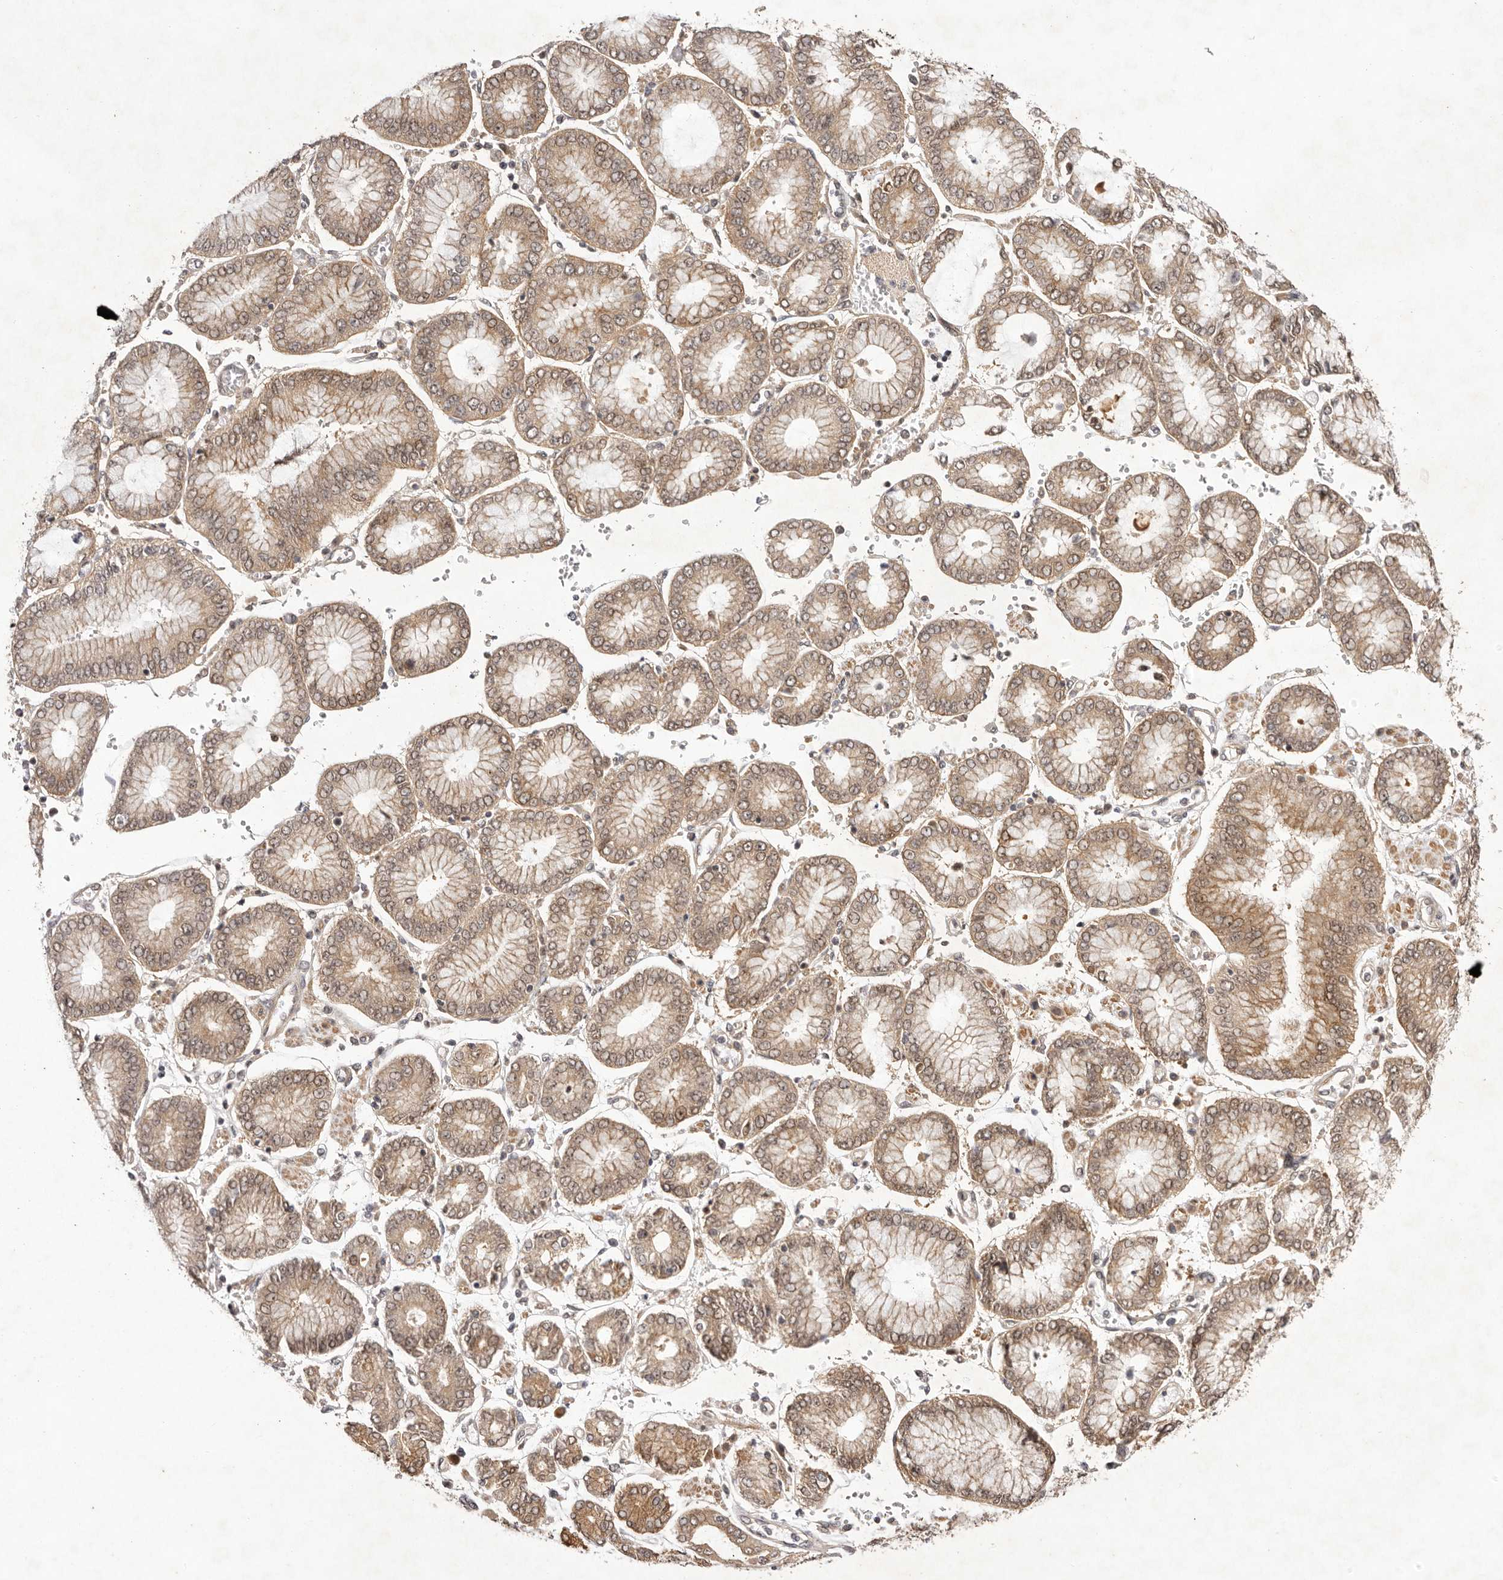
{"staining": {"intensity": "moderate", "quantity": ">75%", "location": "cytoplasmic/membranous,nuclear"}, "tissue": "stomach cancer", "cell_type": "Tumor cells", "image_type": "cancer", "snomed": [{"axis": "morphology", "description": "Adenocarcinoma, NOS"}, {"axis": "topography", "description": "Stomach"}], "caption": "This is a micrograph of immunohistochemistry (IHC) staining of stomach cancer, which shows moderate positivity in the cytoplasmic/membranous and nuclear of tumor cells.", "gene": "BUD31", "patient": {"sex": "male", "age": 76}}